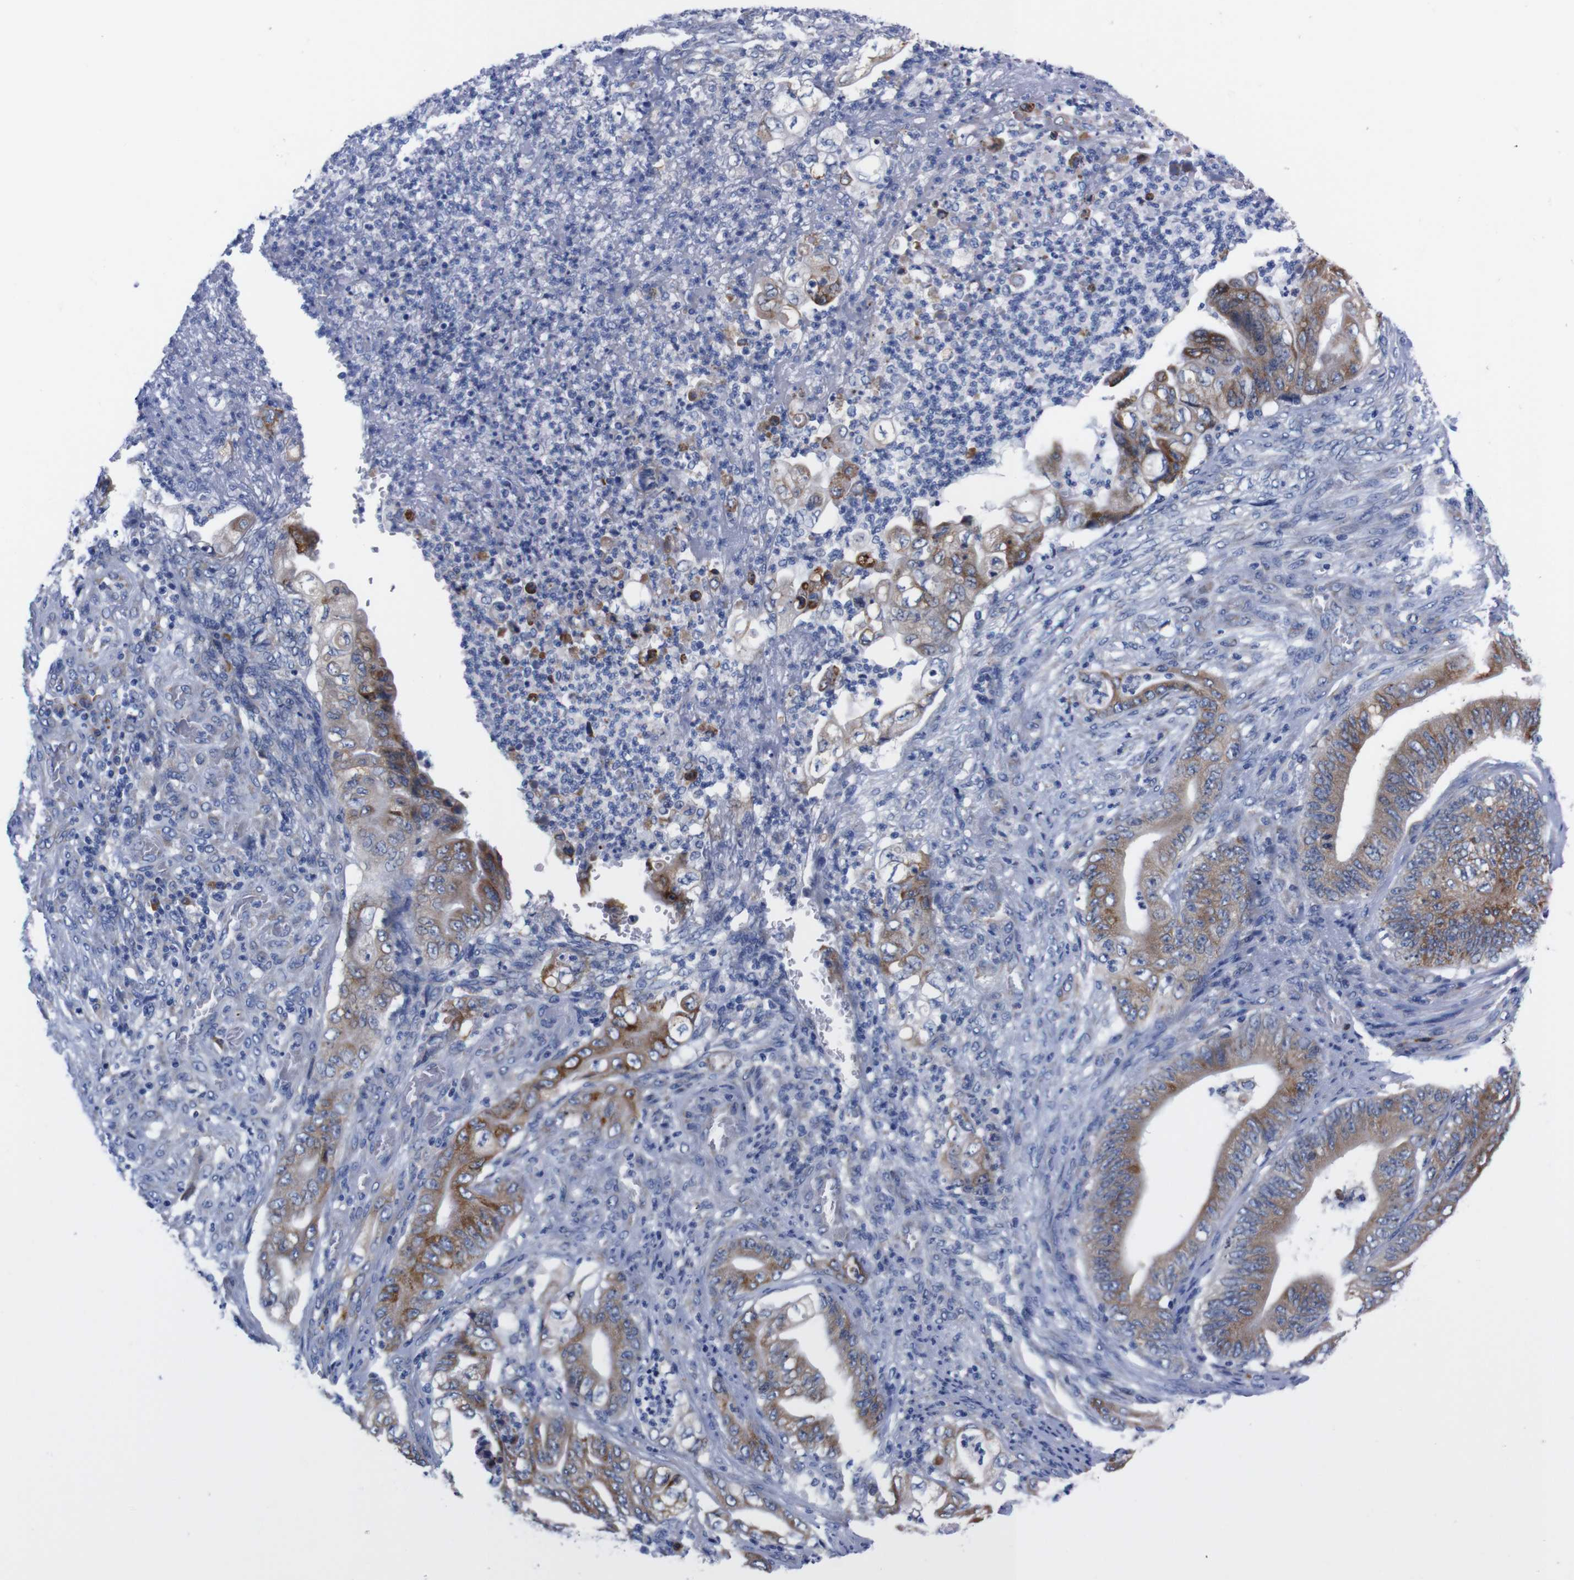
{"staining": {"intensity": "moderate", "quantity": ">75%", "location": "cytoplasmic/membranous"}, "tissue": "stomach cancer", "cell_type": "Tumor cells", "image_type": "cancer", "snomed": [{"axis": "morphology", "description": "Adenocarcinoma, NOS"}, {"axis": "topography", "description": "Stomach"}], "caption": "Human stomach adenocarcinoma stained with a brown dye demonstrates moderate cytoplasmic/membranous positive staining in about >75% of tumor cells.", "gene": "NEBL", "patient": {"sex": "female", "age": 73}}